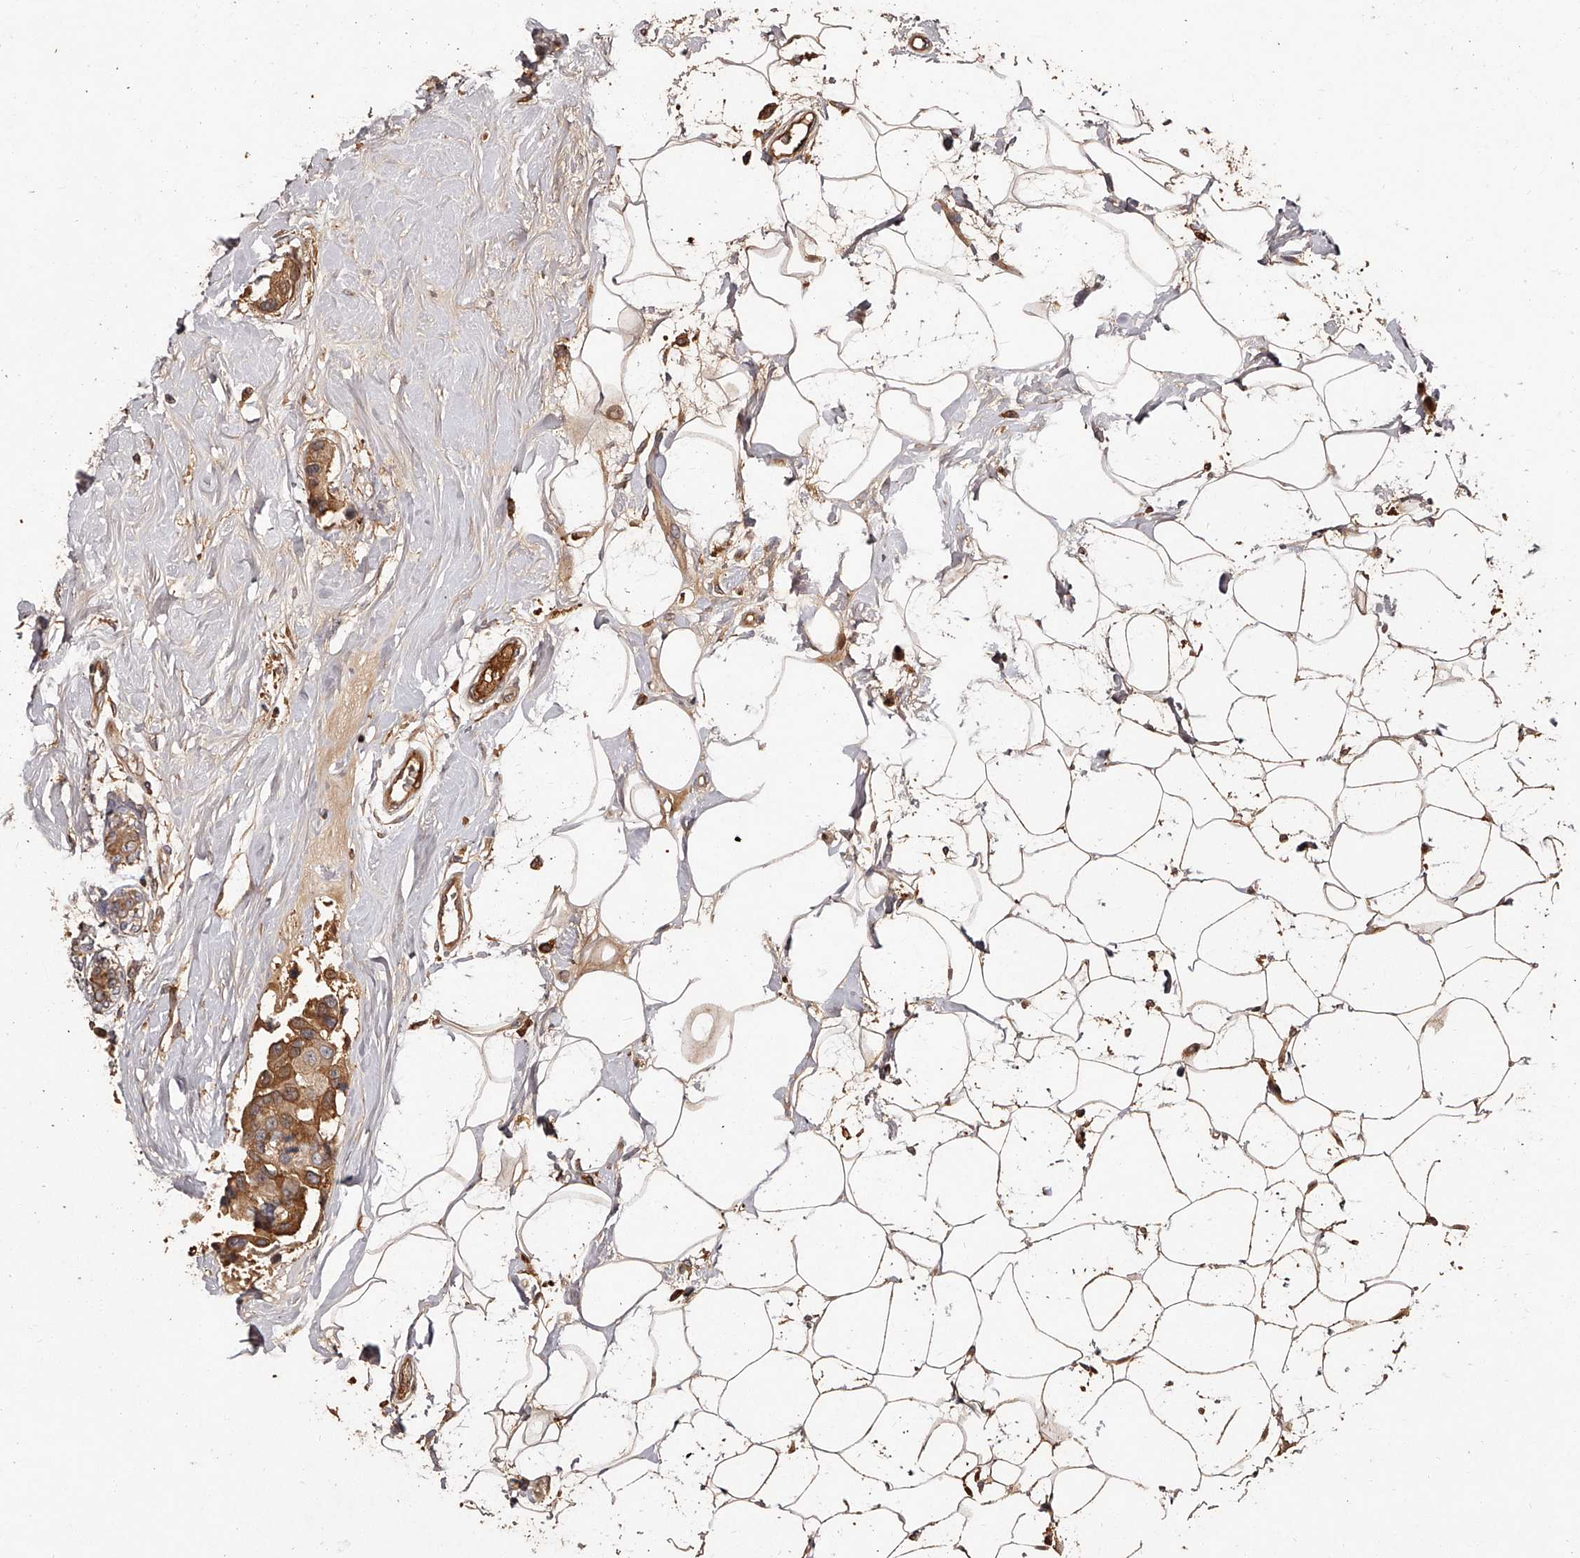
{"staining": {"intensity": "moderate", "quantity": ">75%", "location": "cytoplasmic/membranous"}, "tissue": "breast cancer", "cell_type": "Tumor cells", "image_type": "cancer", "snomed": [{"axis": "morphology", "description": "Normal tissue, NOS"}, {"axis": "morphology", "description": "Duct carcinoma"}, {"axis": "topography", "description": "Breast"}], "caption": "Protein staining reveals moderate cytoplasmic/membranous expression in approximately >75% of tumor cells in invasive ductal carcinoma (breast). The staining was performed using DAB, with brown indicating positive protein expression. Nuclei are stained blue with hematoxylin.", "gene": "CRYZL1", "patient": {"sex": "female", "age": 39}}